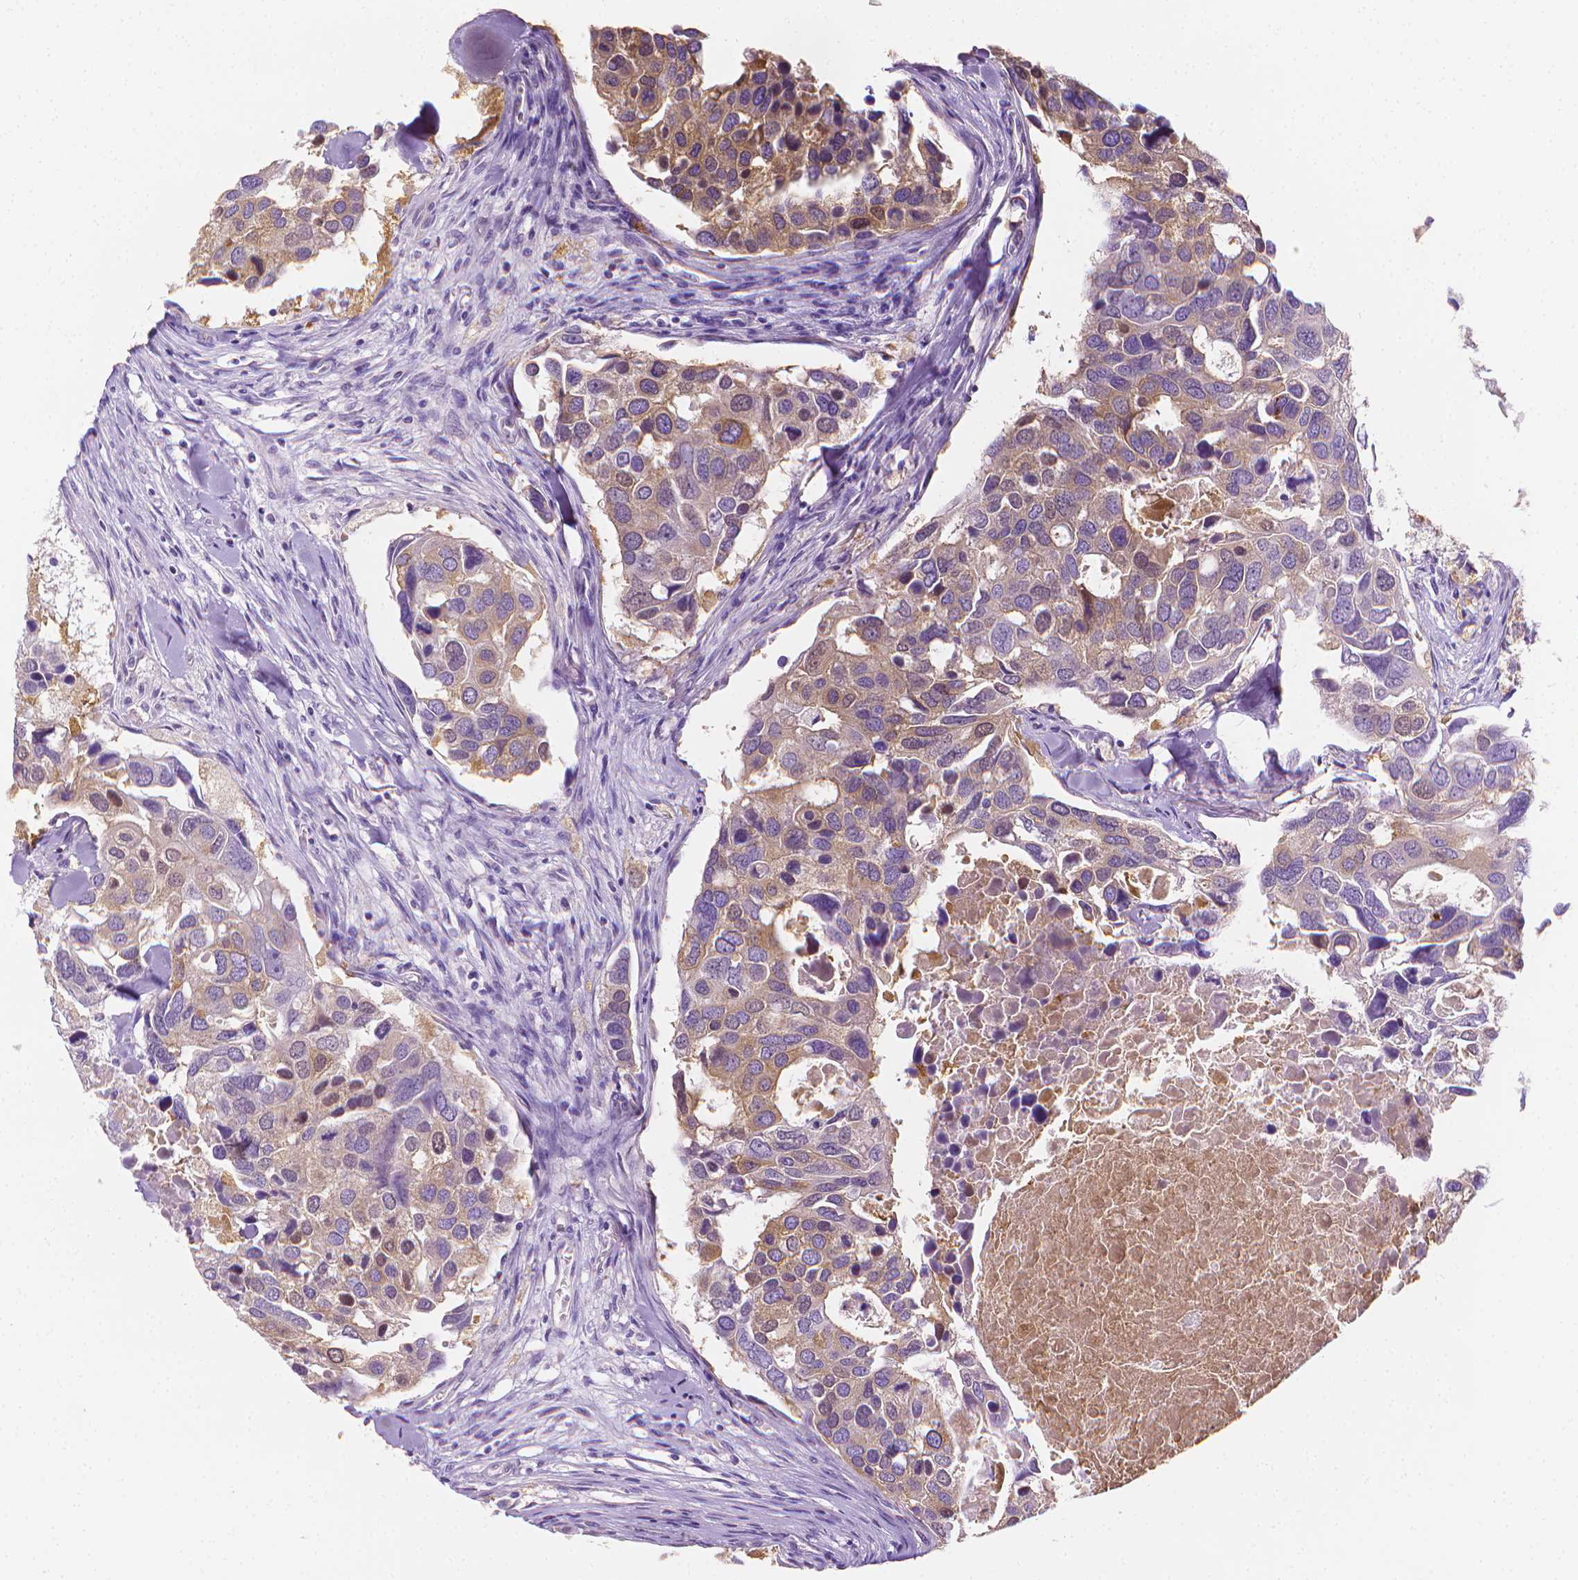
{"staining": {"intensity": "moderate", "quantity": "<25%", "location": "cytoplasmic/membranous"}, "tissue": "breast cancer", "cell_type": "Tumor cells", "image_type": "cancer", "snomed": [{"axis": "morphology", "description": "Duct carcinoma"}, {"axis": "topography", "description": "Breast"}], "caption": "Breast cancer stained with a protein marker demonstrates moderate staining in tumor cells.", "gene": "FASN", "patient": {"sex": "female", "age": 83}}